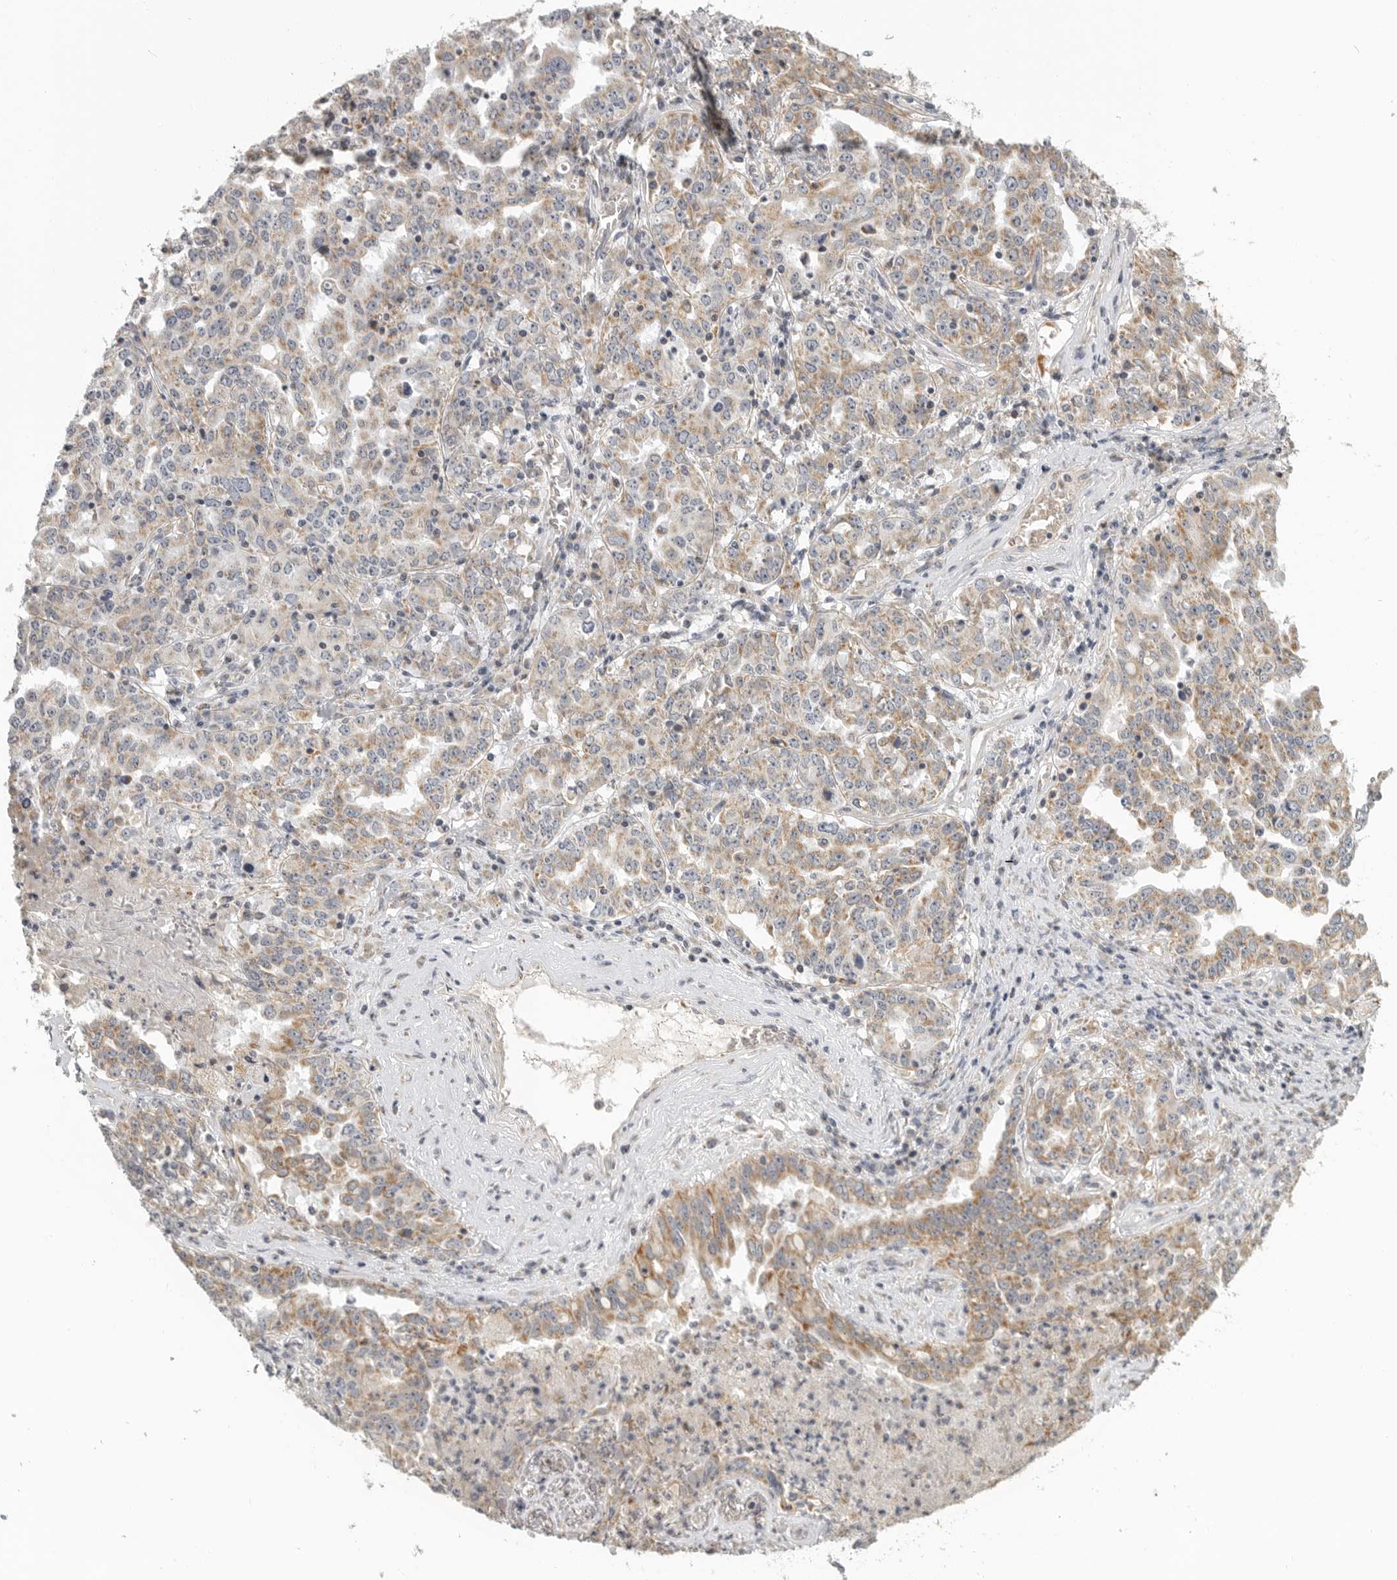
{"staining": {"intensity": "moderate", "quantity": ">75%", "location": "cytoplasmic/membranous"}, "tissue": "ovarian cancer", "cell_type": "Tumor cells", "image_type": "cancer", "snomed": [{"axis": "morphology", "description": "Carcinoma, endometroid"}, {"axis": "topography", "description": "Ovary"}], "caption": "Immunohistochemistry (IHC) (DAB (3,3'-diaminobenzidine)) staining of ovarian endometroid carcinoma reveals moderate cytoplasmic/membranous protein expression in about >75% of tumor cells. (Stains: DAB (3,3'-diaminobenzidine) in brown, nuclei in blue, Microscopy: brightfield microscopy at high magnification).", "gene": "RXFP3", "patient": {"sex": "female", "age": 62}}